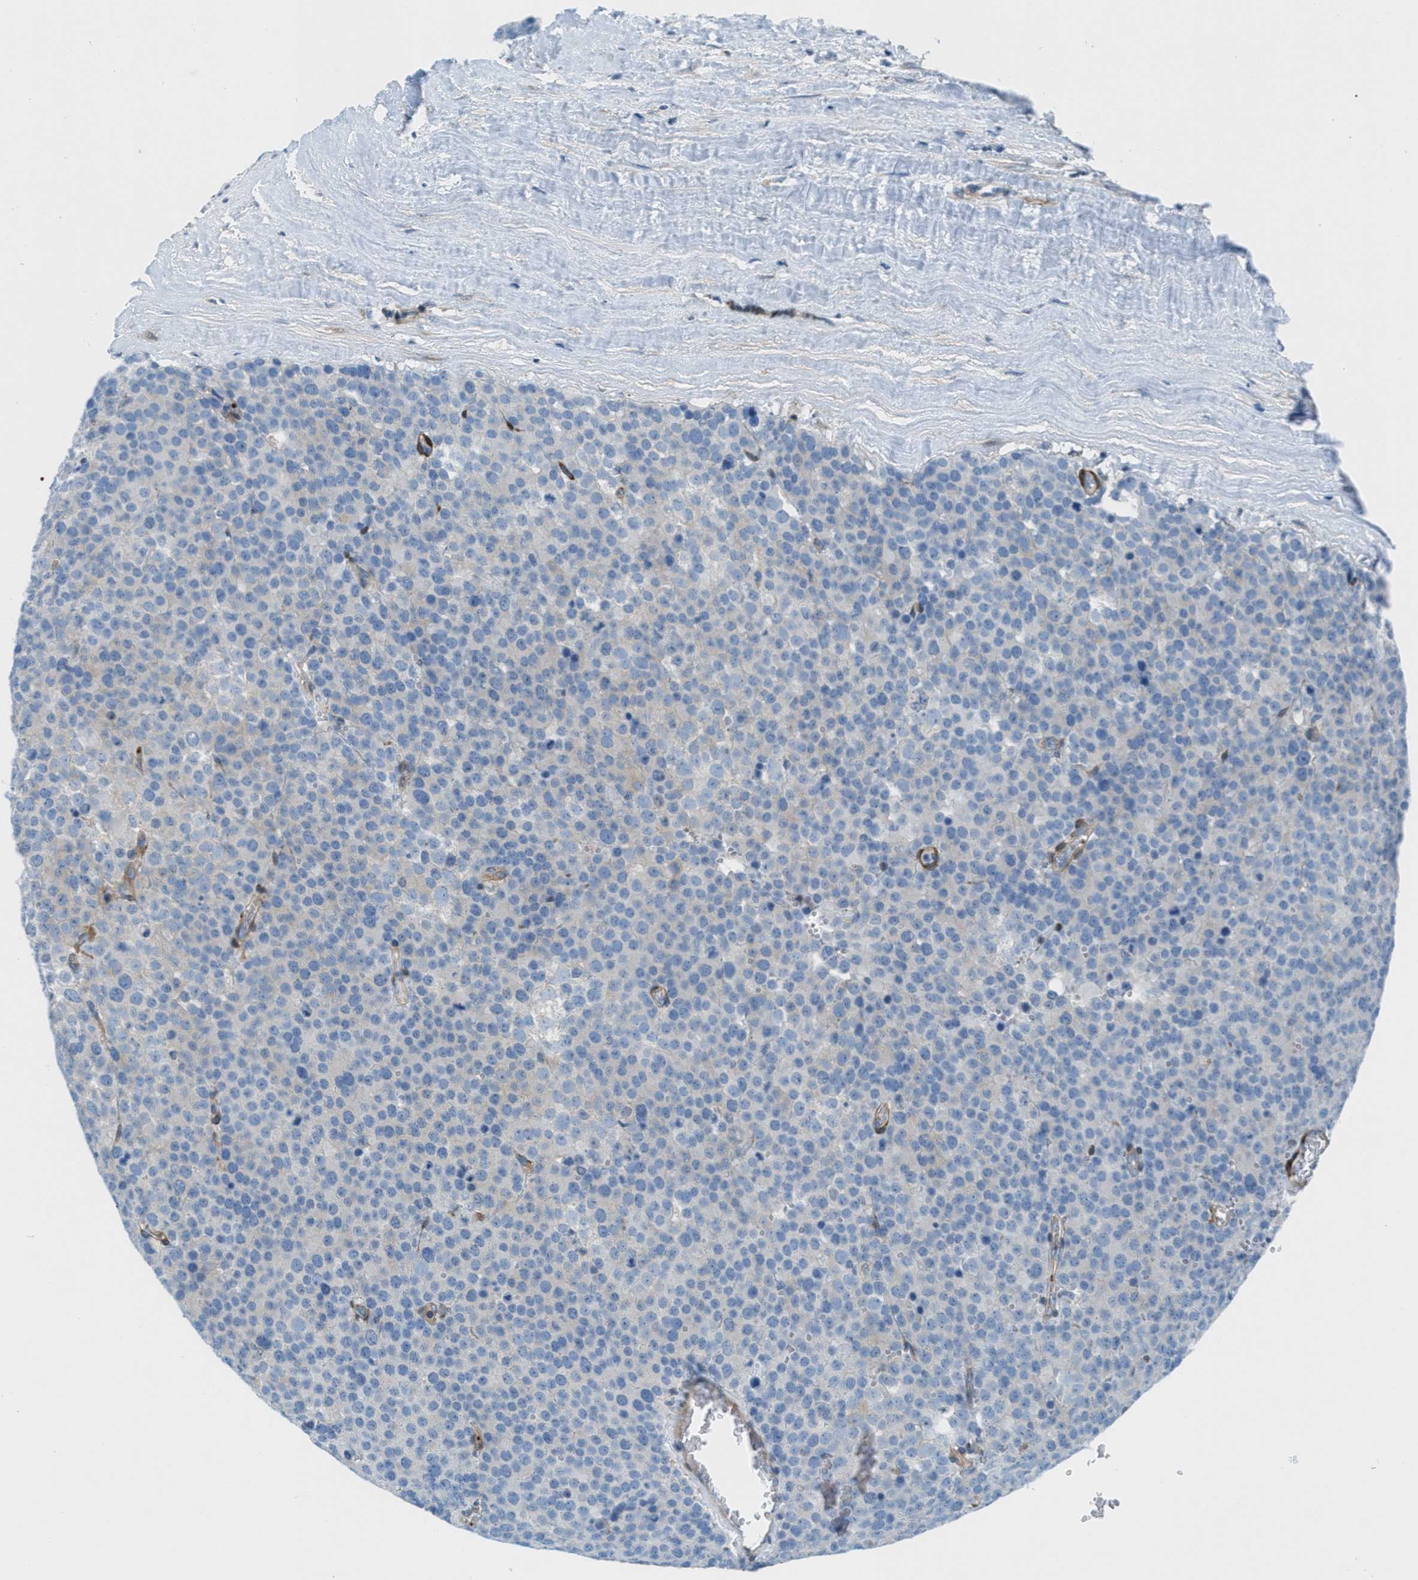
{"staining": {"intensity": "negative", "quantity": "none", "location": "none"}, "tissue": "testis cancer", "cell_type": "Tumor cells", "image_type": "cancer", "snomed": [{"axis": "morphology", "description": "Normal tissue, NOS"}, {"axis": "morphology", "description": "Seminoma, NOS"}, {"axis": "topography", "description": "Testis"}], "caption": "The histopathology image reveals no staining of tumor cells in testis seminoma.", "gene": "MAPRE2", "patient": {"sex": "male", "age": 71}}